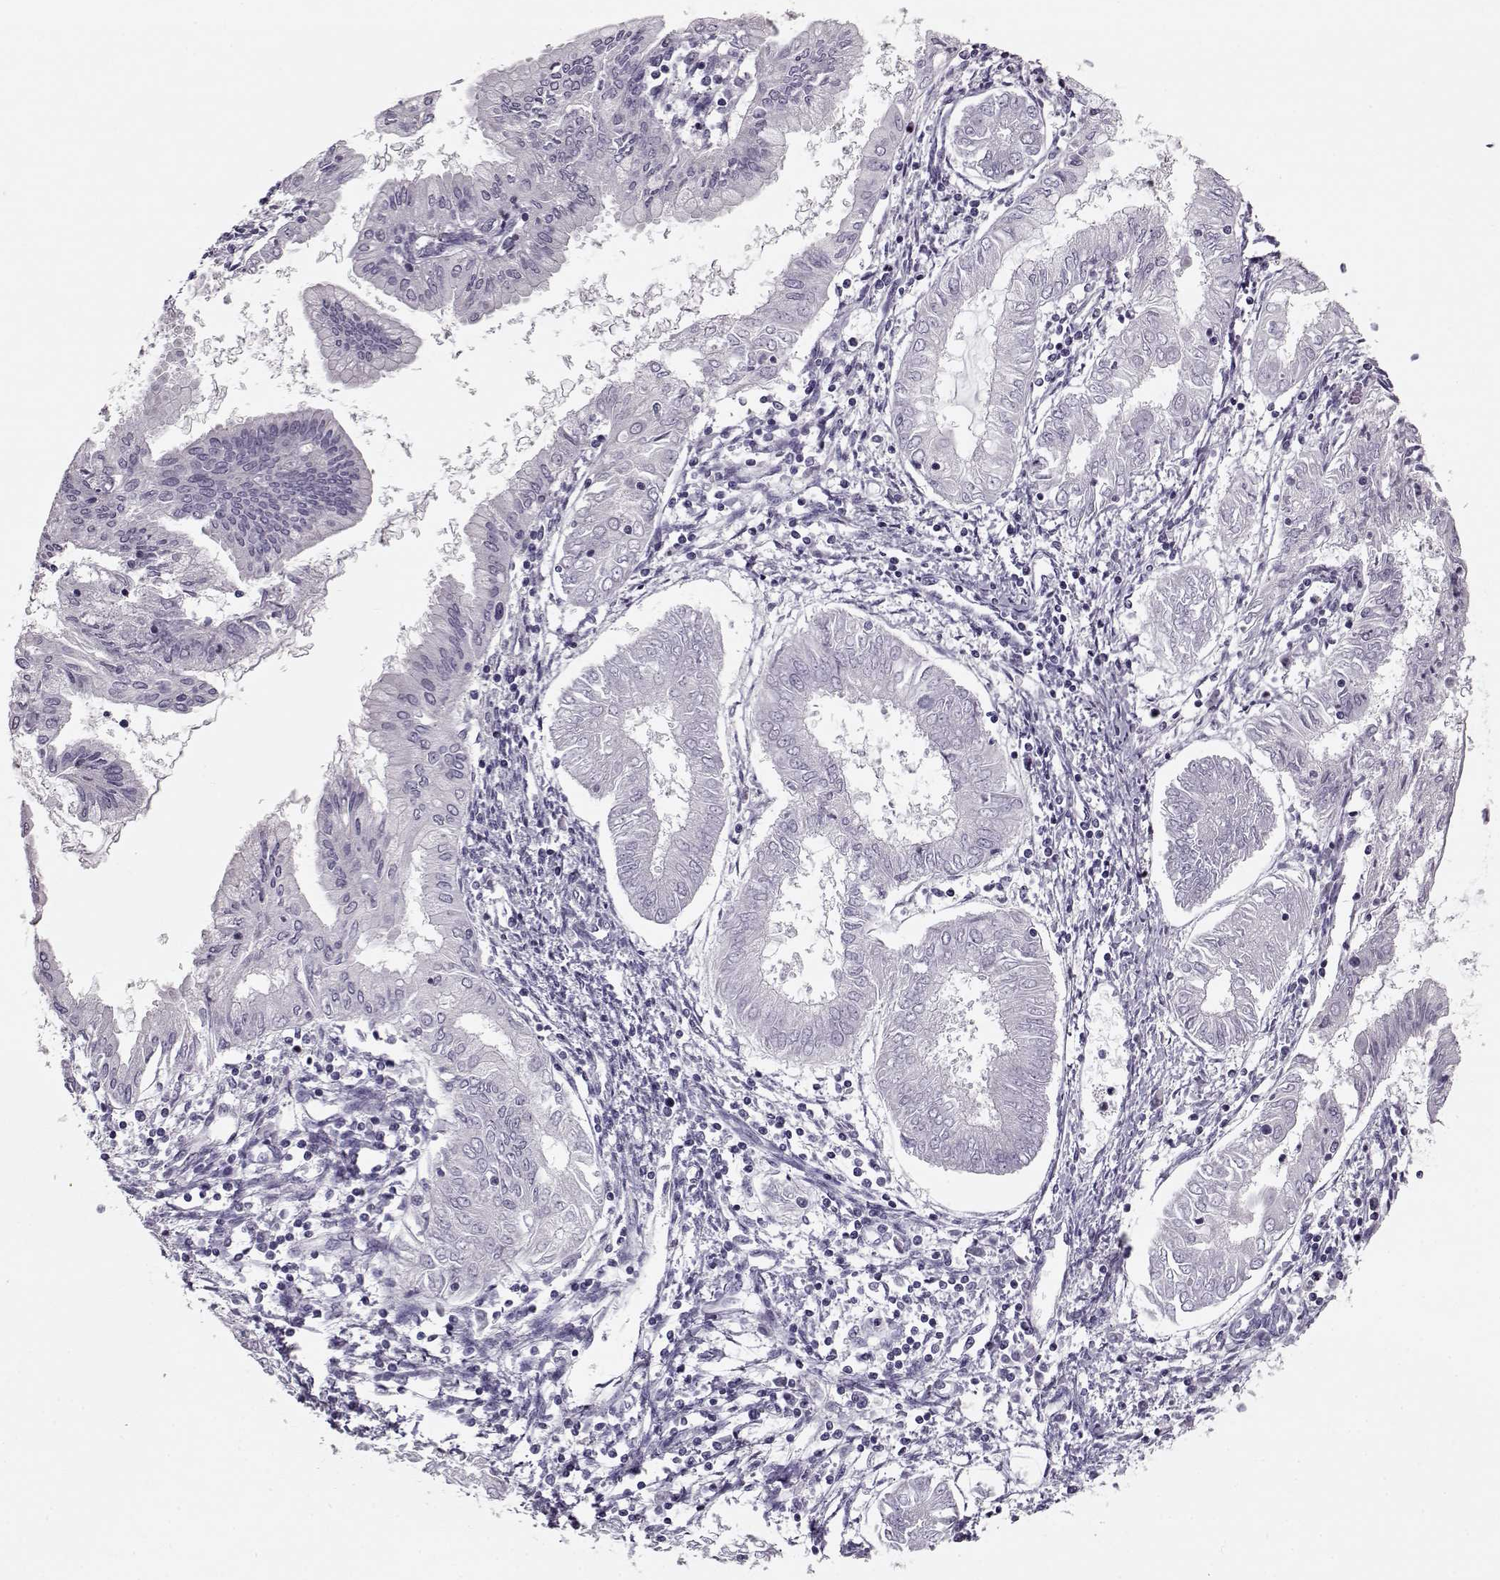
{"staining": {"intensity": "negative", "quantity": "none", "location": "none"}, "tissue": "endometrial cancer", "cell_type": "Tumor cells", "image_type": "cancer", "snomed": [{"axis": "morphology", "description": "Adenocarcinoma, NOS"}, {"axis": "topography", "description": "Endometrium"}], "caption": "DAB (3,3'-diaminobenzidine) immunohistochemical staining of endometrial cancer demonstrates no significant positivity in tumor cells.", "gene": "RP1L1", "patient": {"sex": "female", "age": 68}}